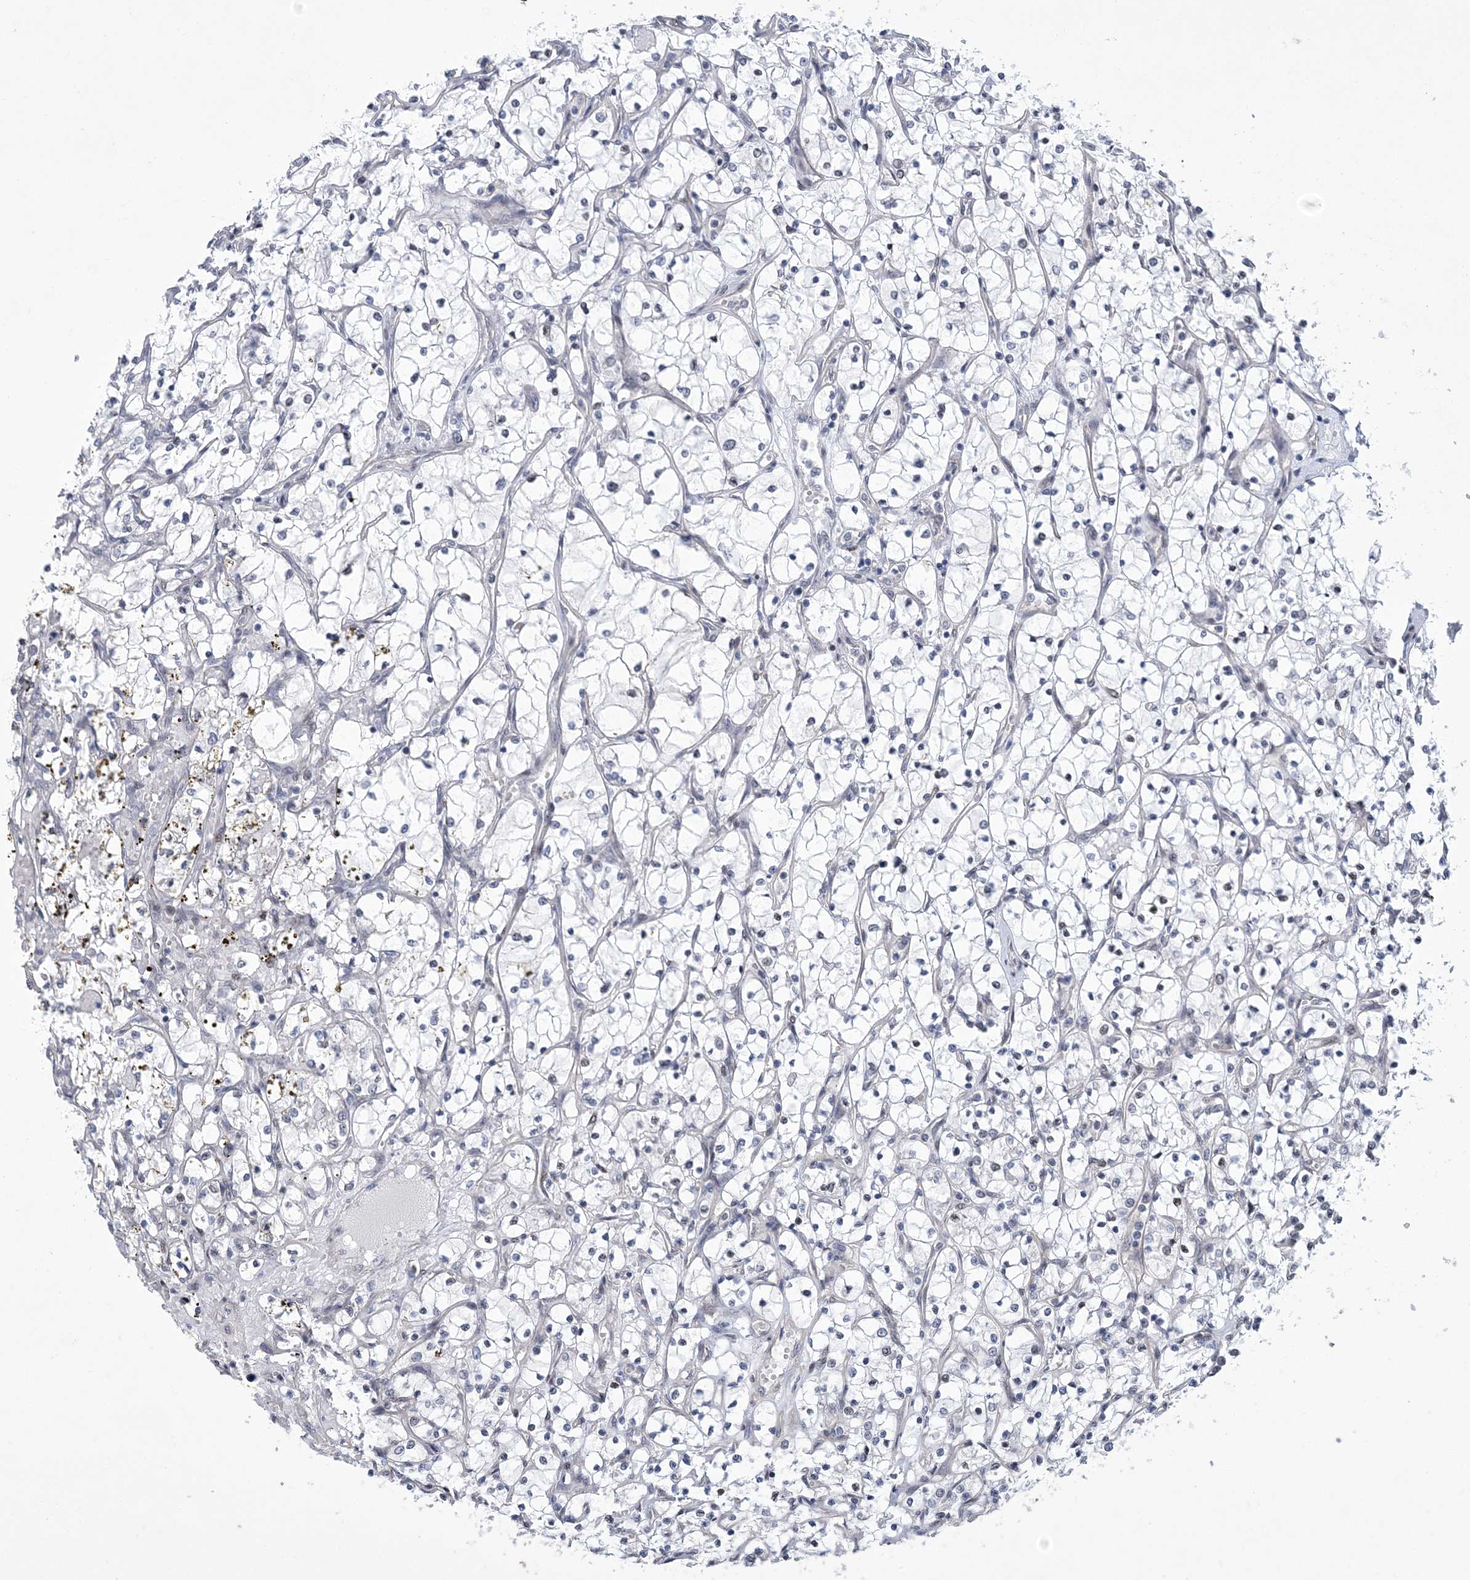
{"staining": {"intensity": "negative", "quantity": "none", "location": "none"}, "tissue": "renal cancer", "cell_type": "Tumor cells", "image_type": "cancer", "snomed": [{"axis": "morphology", "description": "Adenocarcinoma, NOS"}, {"axis": "topography", "description": "Kidney"}], "caption": "Immunohistochemical staining of renal adenocarcinoma exhibits no significant staining in tumor cells.", "gene": "HOMEZ", "patient": {"sex": "female", "age": 69}}